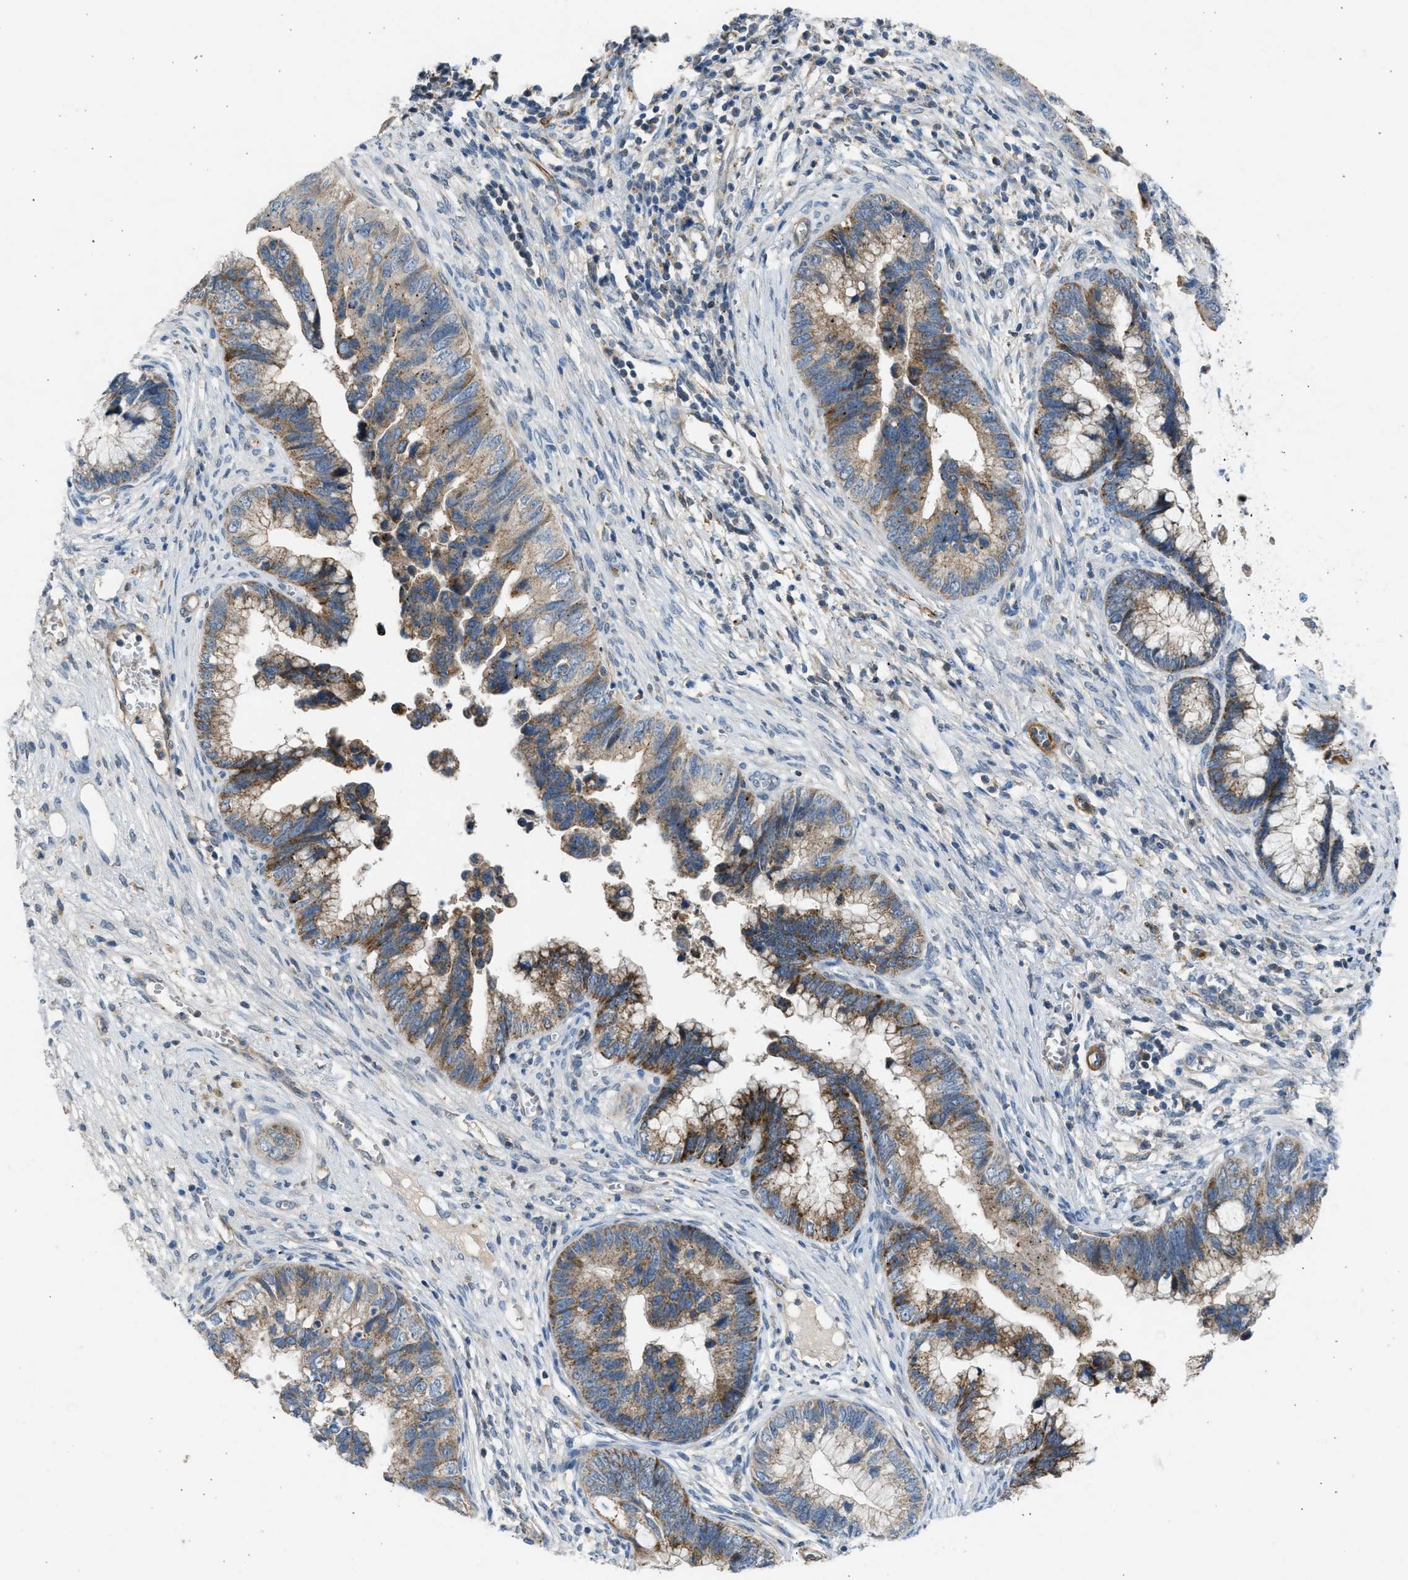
{"staining": {"intensity": "moderate", "quantity": "25%-75%", "location": "cytoplasmic/membranous"}, "tissue": "cervical cancer", "cell_type": "Tumor cells", "image_type": "cancer", "snomed": [{"axis": "morphology", "description": "Adenocarcinoma, NOS"}, {"axis": "topography", "description": "Cervix"}], "caption": "Cervical cancer stained with DAB (3,3'-diaminobenzidine) immunohistochemistry displays medium levels of moderate cytoplasmic/membranous expression in approximately 25%-75% of tumor cells. Nuclei are stained in blue.", "gene": "PCNX3", "patient": {"sex": "female", "age": 44}}